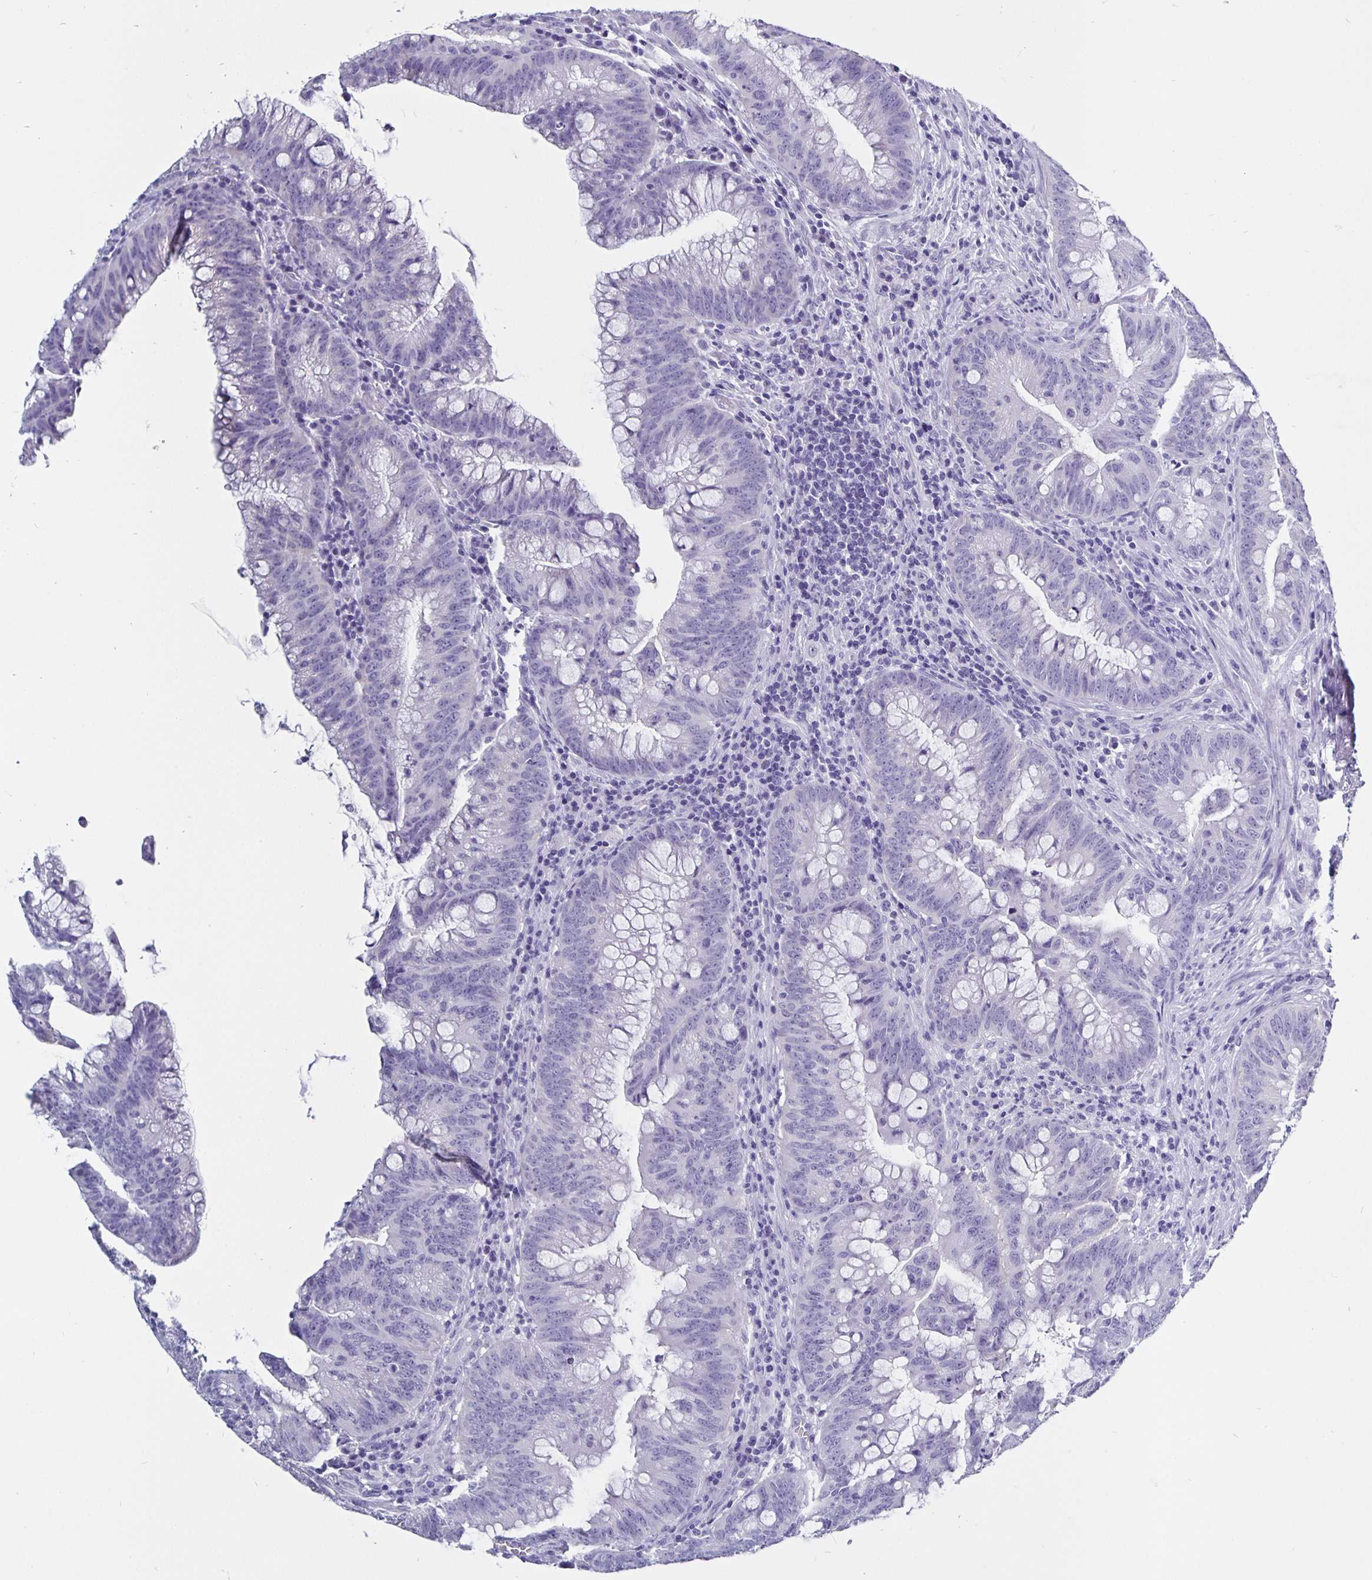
{"staining": {"intensity": "negative", "quantity": "none", "location": "none"}, "tissue": "colorectal cancer", "cell_type": "Tumor cells", "image_type": "cancer", "snomed": [{"axis": "morphology", "description": "Adenocarcinoma, NOS"}, {"axis": "topography", "description": "Colon"}], "caption": "Immunohistochemistry (IHC) histopathology image of human colorectal adenocarcinoma stained for a protein (brown), which displays no staining in tumor cells.", "gene": "ODF3B", "patient": {"sex": "male", "age": 62}}